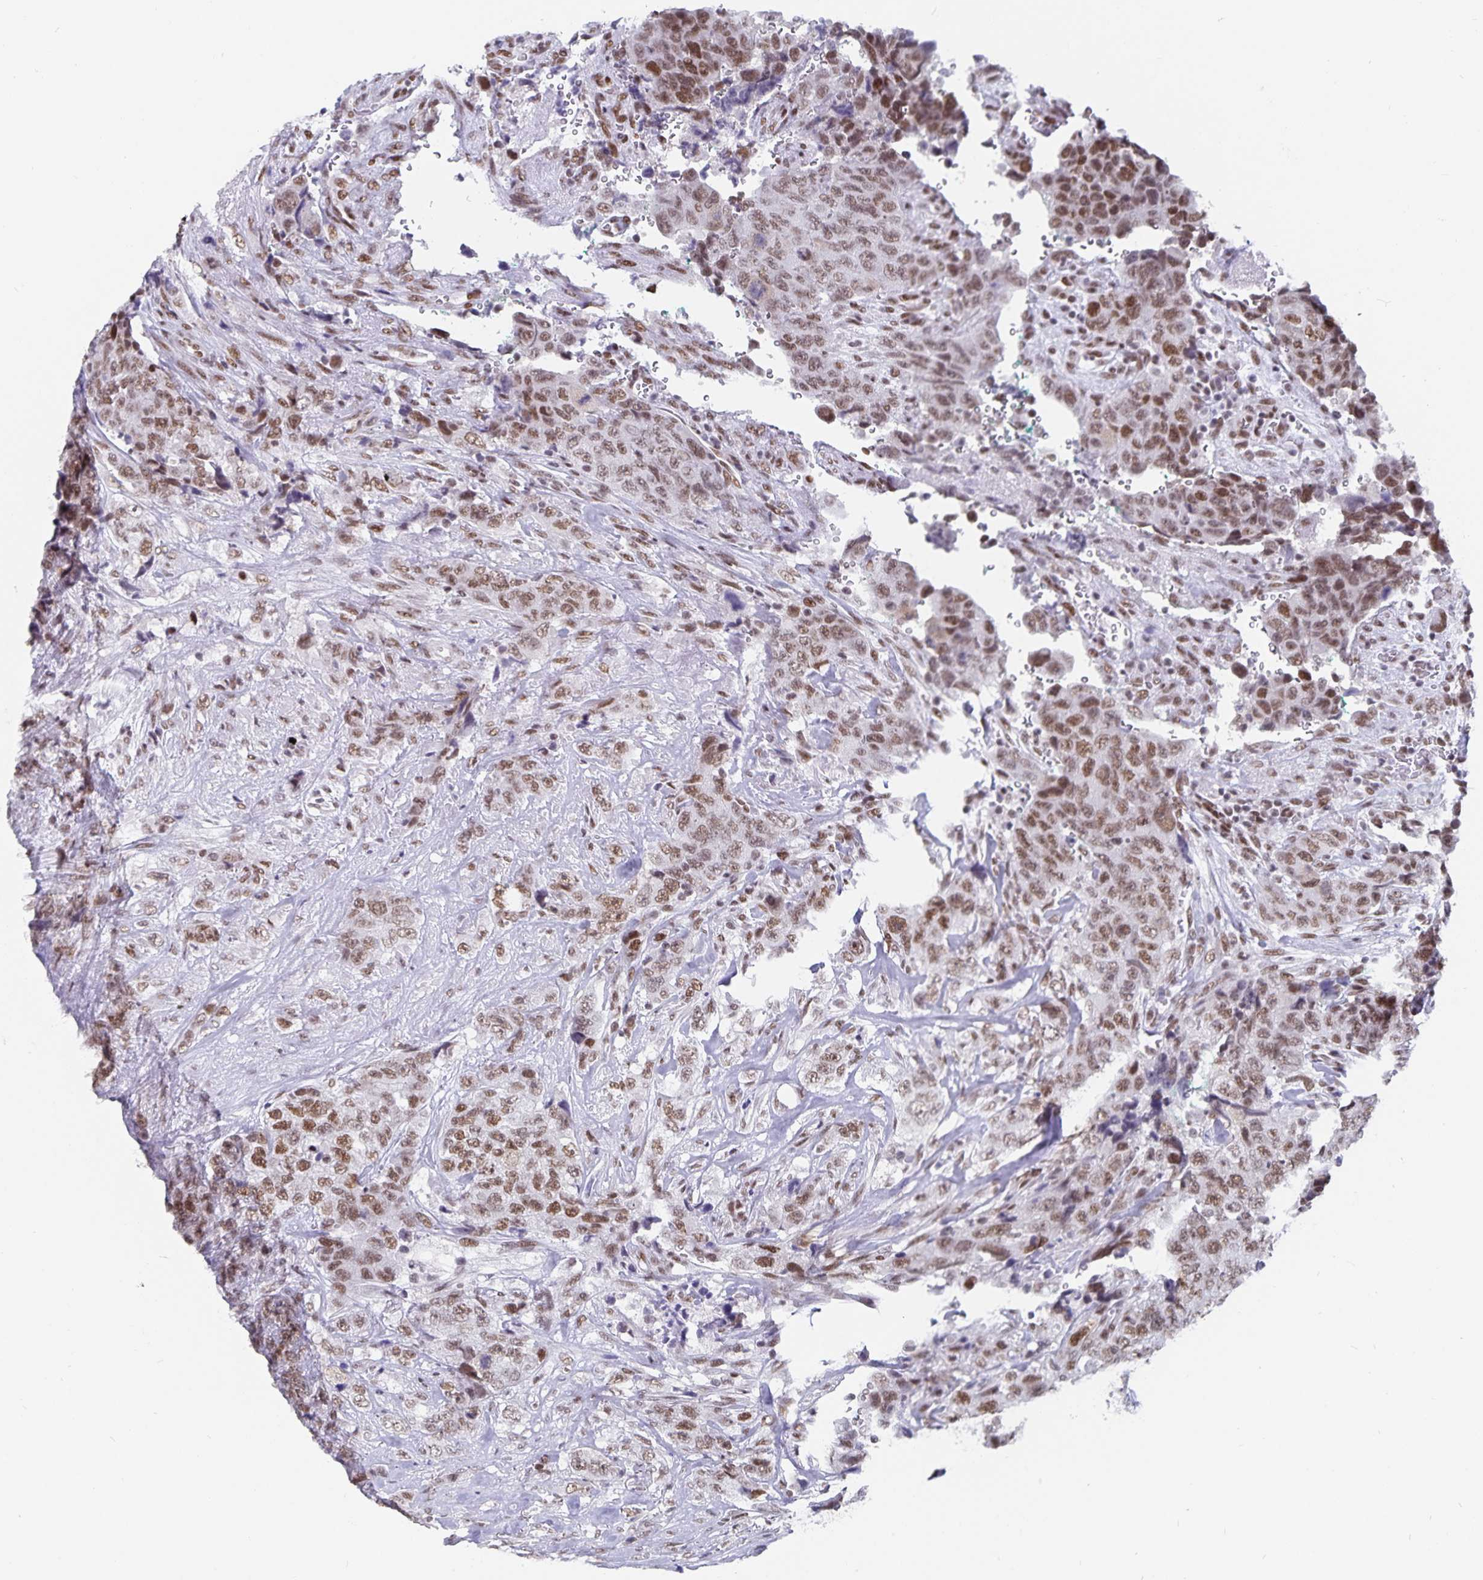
{"staining": {"intensity": "moderate", "quantity": ">75%", "location": "nuclear"}, "tissue": "urothelial cancer", "cell_type": "Tumor cells", "image_type": "cancer", "snomed": [{"axis": "morphology", "description": "Urothelial carcinoma, High grade"}, {"axis": "topography", "description": "Urinary bladder"}], "caption": "Tumor cells exhibit moderate nuclear positivity in approximately >75% of cells in high-grade urothelial carcinoma.", "gene": "PBX2", "patient": {"sex": "female", "age": 78}}